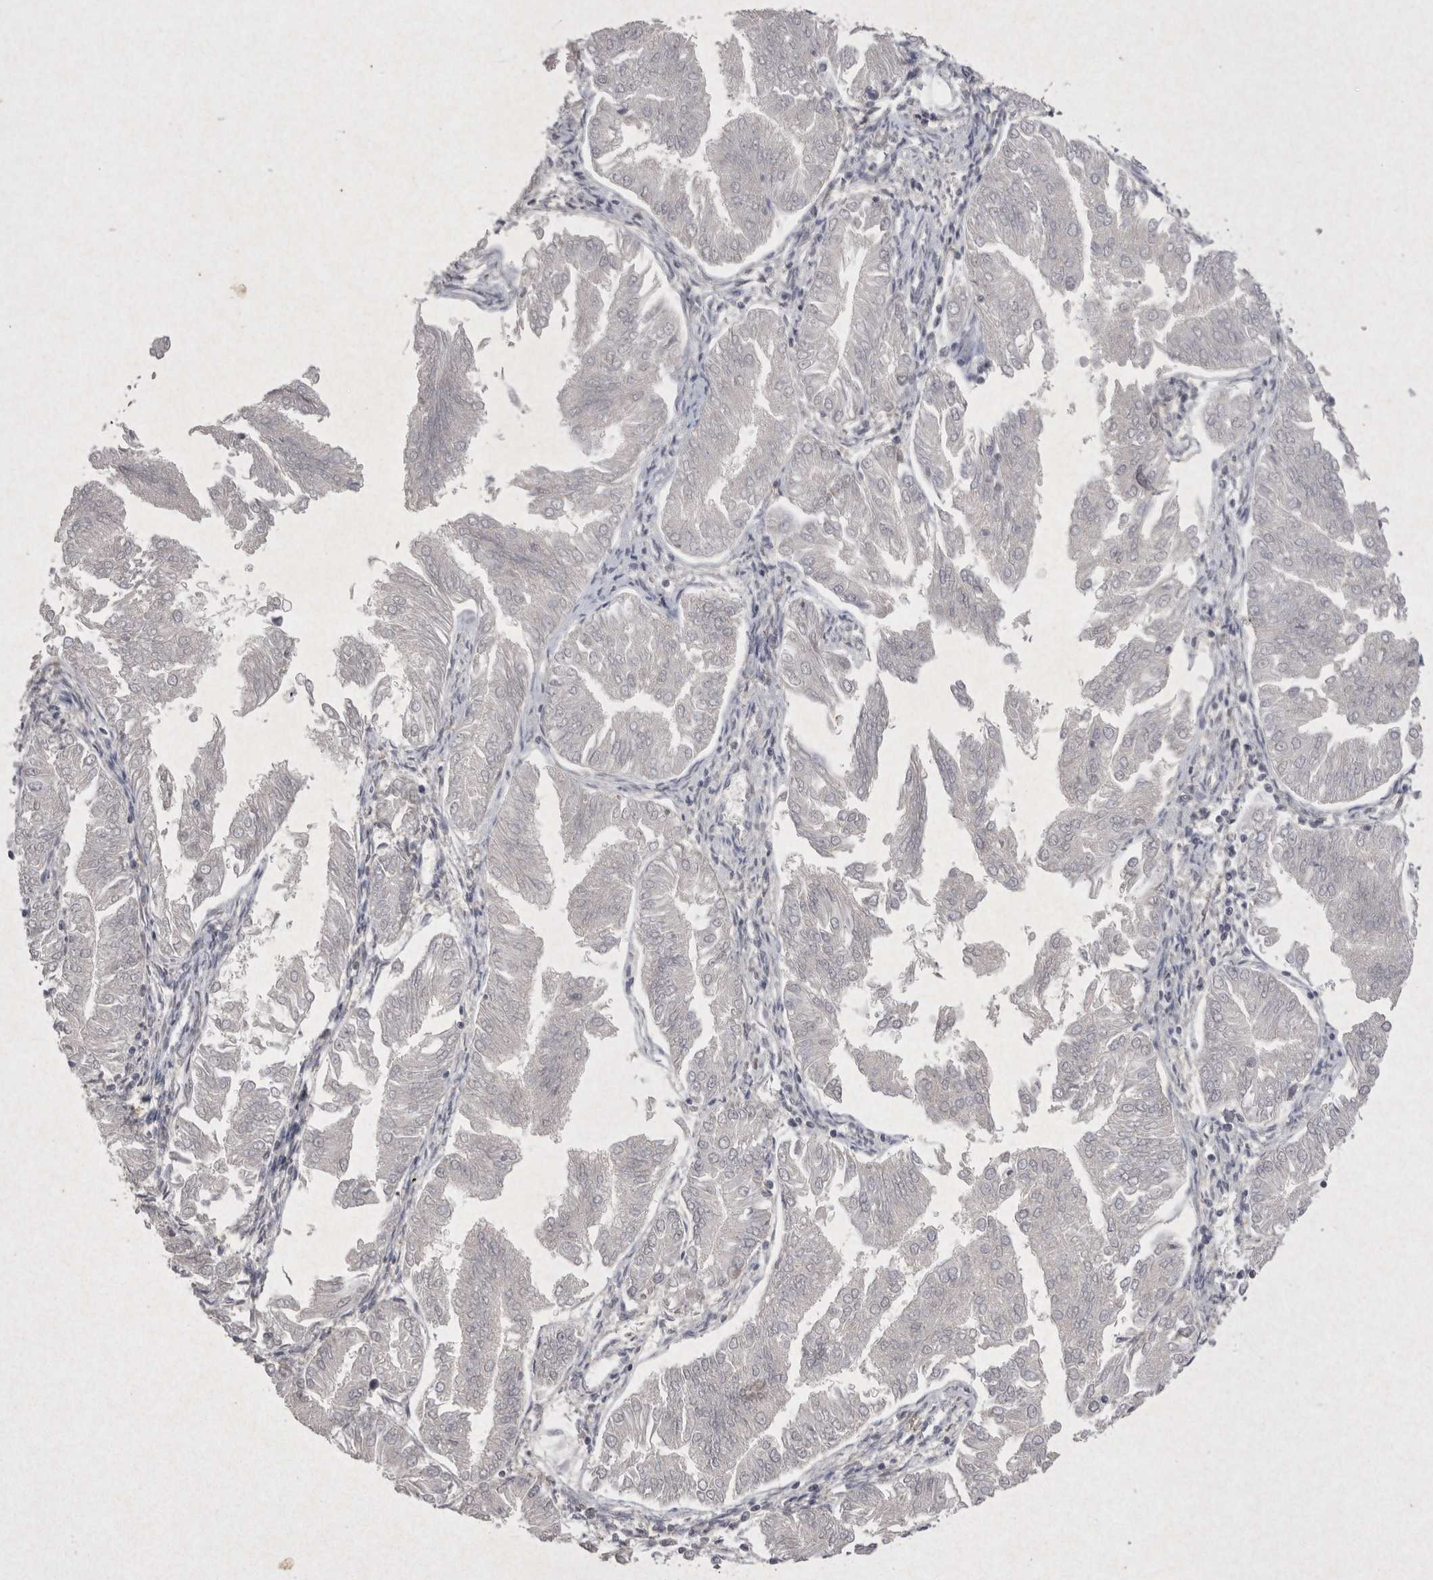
{"staining": {"intensity": "negative", "quantity": "none", "location": "none"}, "tissue": "endometrial cancer", "cell_type": "Tumor cells", "image_type": "cancer", "snomed": [{"axis": "morphology", "description": "Adenocarcinoma, NOS"}, {"axis": "topography", "description": "Endometrium"}], "caption": "An image of endometrial adenocarcinoma stained for a protein shows no brown staining in tumor cells.", "gene": "LYVE1", "patient": {"sex": "female", "age": 53}}